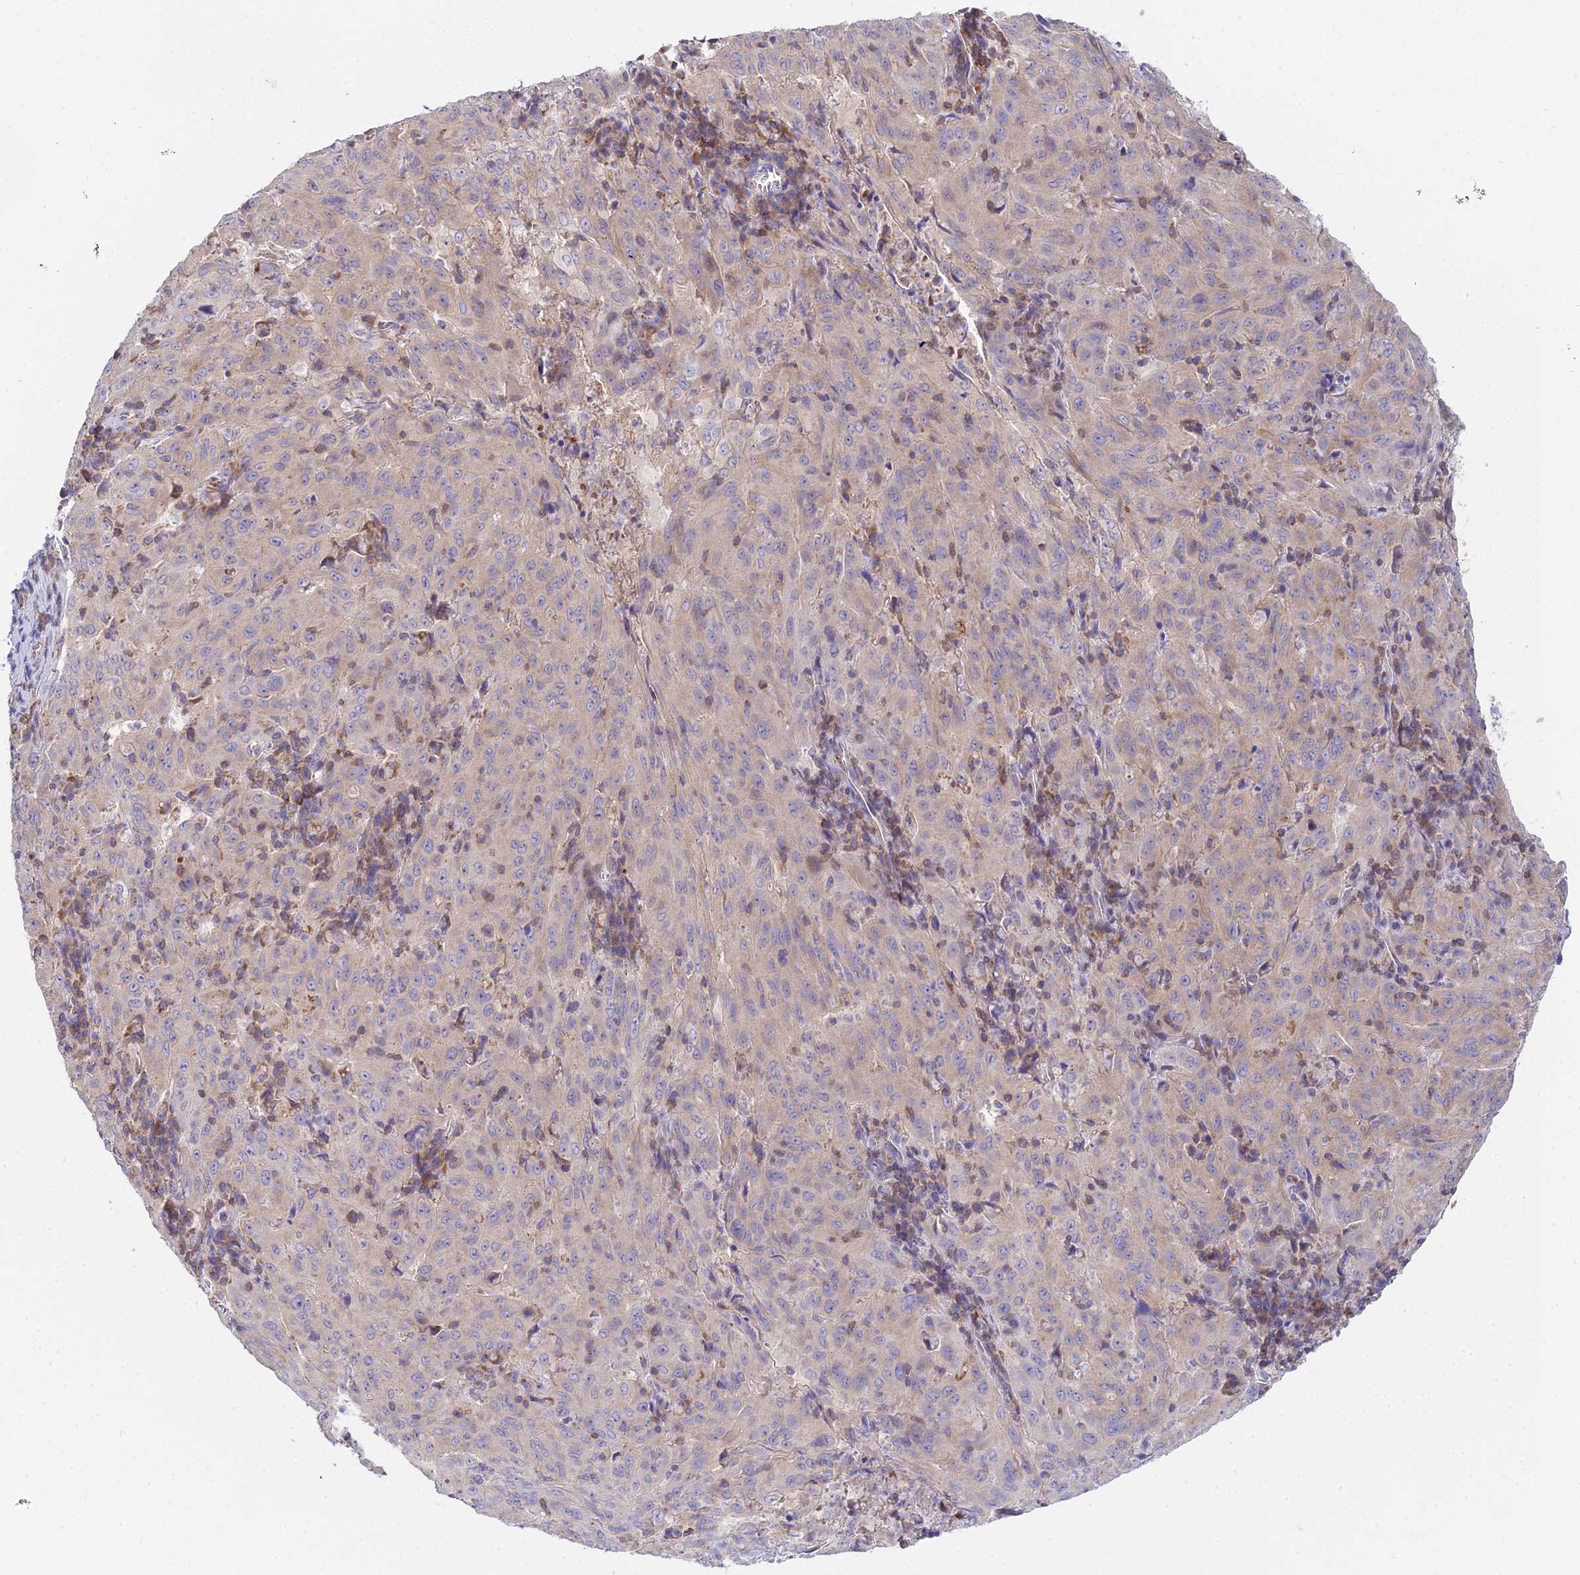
{"staining": {"intensity": "weak", "quantity": "<25%", "location": "cytoplasmic/membranous"}, "tissue": "pancreatic cancer", "cell_type": "Tumor cells", "image_type": "cancer", "snomed": [{"axis": "morphology", "description": "Adenocarcinoma, NOS"}, {"axis": "topography", "description": "Pancreas"}], "caption": "Tumor cells are negative for brown protein staining in pancreatic adenocarcinoma.", "gene": "NIPSNAP3A", "patient": {"sex": "male", "age": 63}}